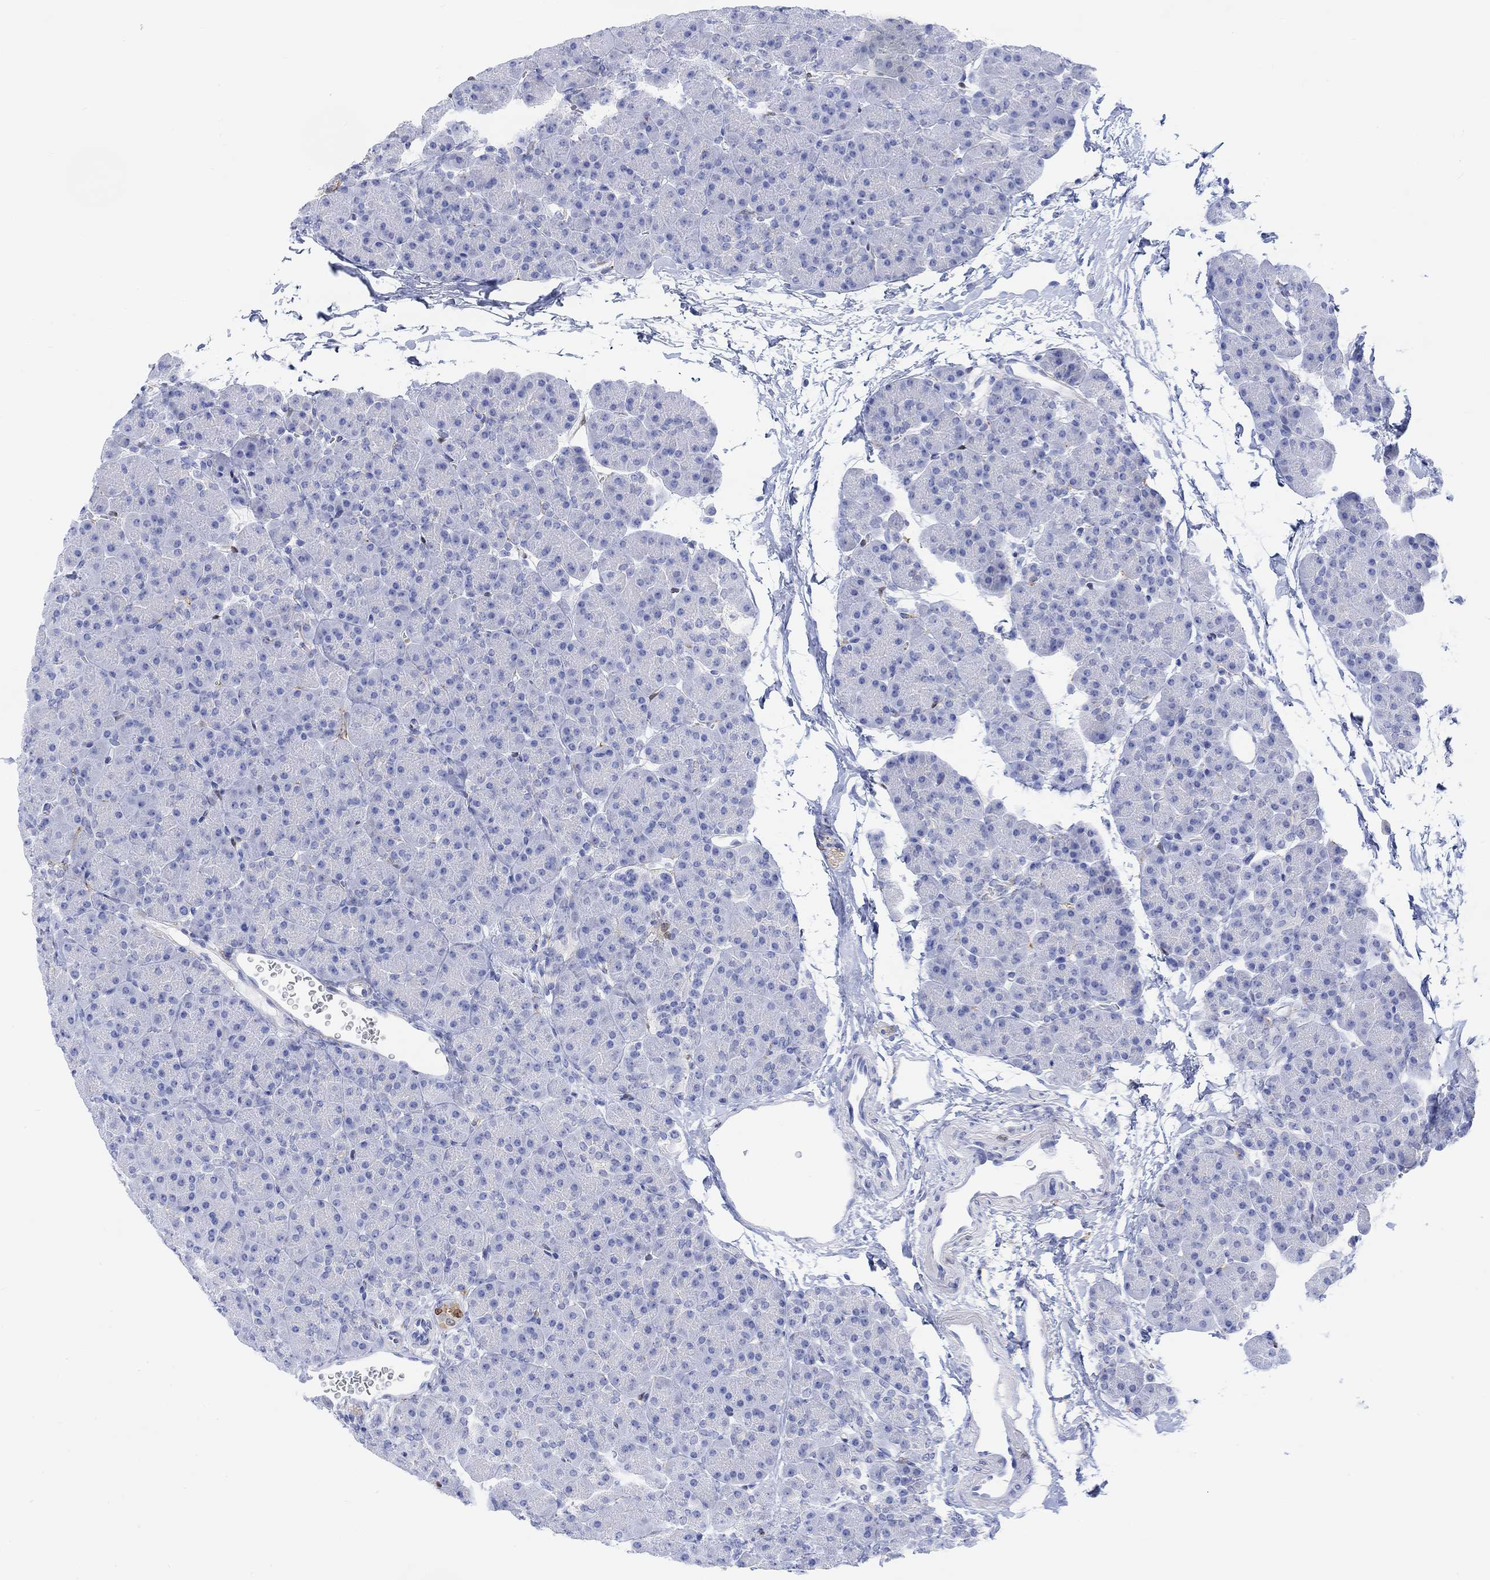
{"staining": {"intensity": "negative", "quantity": "none", "location": "none"}, "tissue": "pancreas", "cell_type": "Exocrine glandular cells", "image_type": "normal", "snomed": [{"axis": "morphology", "description": "Normal tissue, NOS"}, {"axis": "topography", "description": "Pancreas"}], "caption": "Immunohistochemical staining of unremarkable human pancreas displays no significant positivity in exocrine glandular cells.", "gene": "TPPP3", "patient": {"sex": "female", "age": 44}}